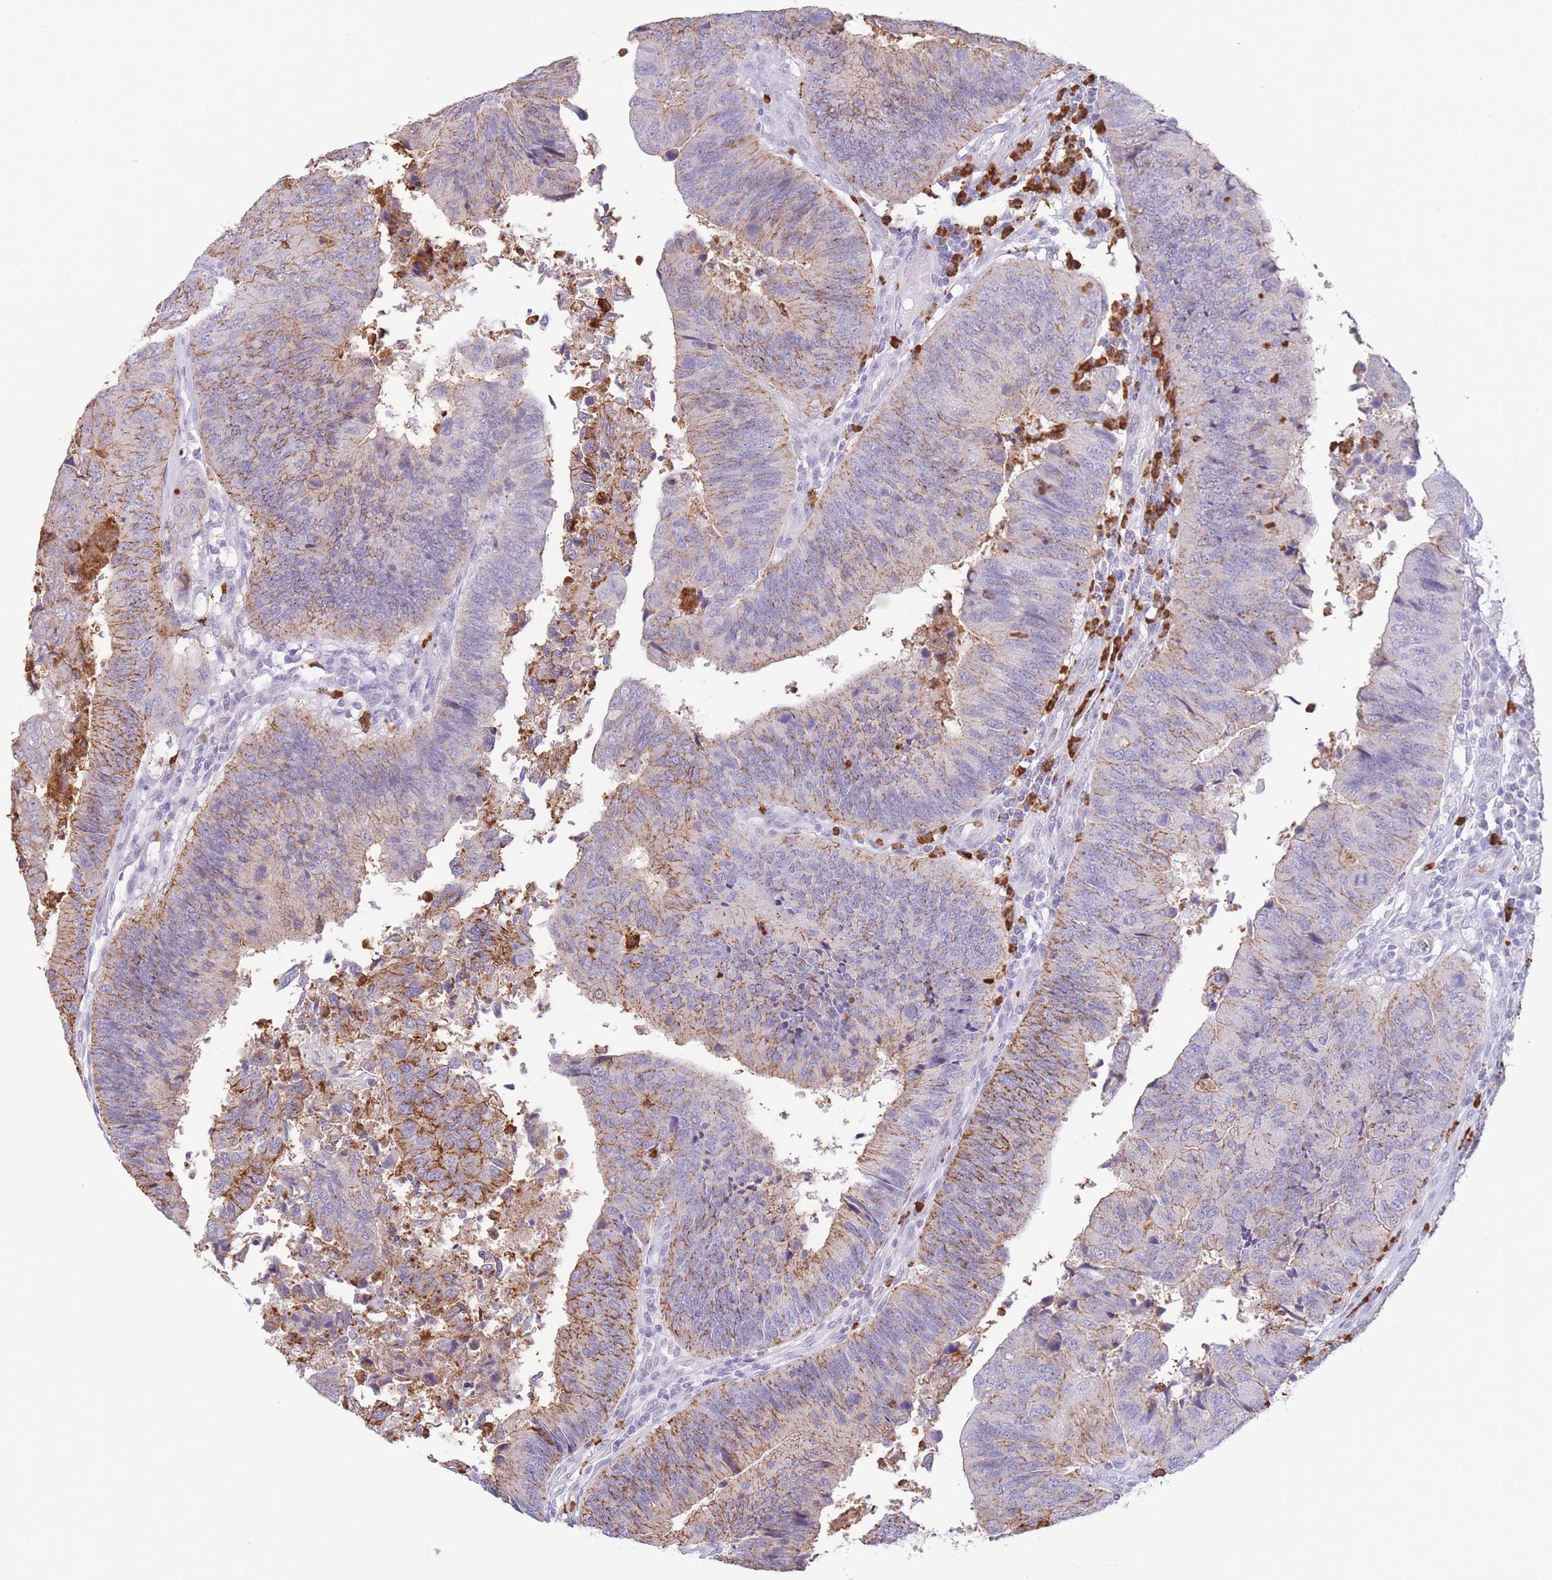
{"staining": {"intensity": "moderate", "quantity": "<25%", "location": "cytoplasmic/membranous"}, "tissue": "colorectal cancer", "cell_type": "Tumor cells", "image_type": "cancer", "snomed": [{"axis": "morphology", "description": "Adenocarcinoma, NOS"}, {"axis": "topography", "description": "Colon"}], "caption": "A brown stain shows moderate cytoplasmic/membranous staining of a protein in human colorectal cancer tumor cells.", "gene": "LCLAT1", "patient": {"sex": "female", "age": 67}}